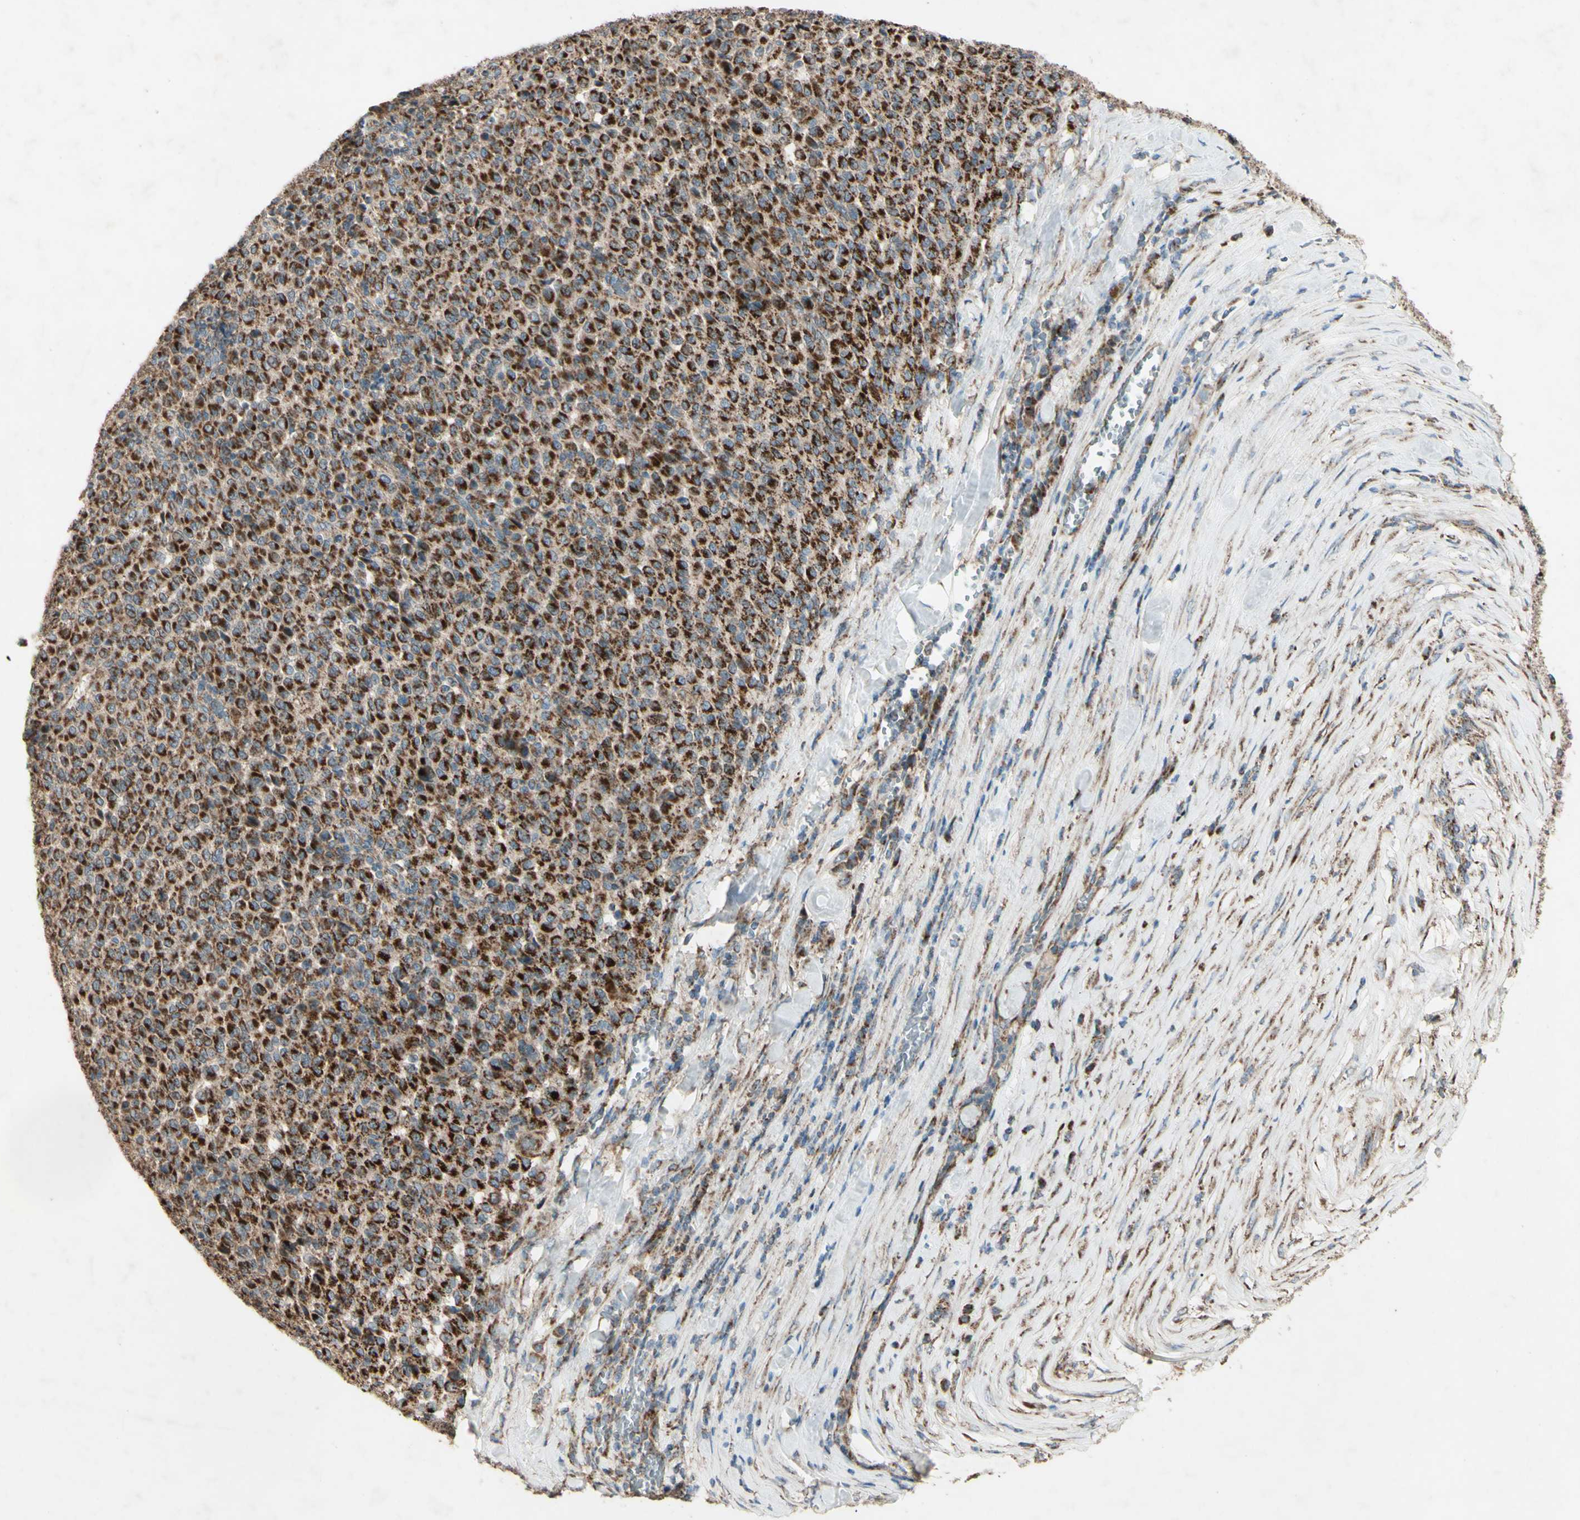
{"staining": {"intensity": "strong", "quantity": ">75%", "location": "cytoplasmic/membranous"}, "tissue": "melanoma", "cell_type": "Tumor cells", "image_type": "cancer", "snomed": [{"axis": "morphology", "description": "Malignant melanoma, Metastatic site"}, {"axis": "topography", "description": "Pancreas"}], "caption": "Immunohistochemistry micrograph of human melanoma stained for a protein (brown), which displays high levels of strong cytoplasmic/membranous positivity in approximately >75% of tumor cells.", "gene": "RHOT1", "patient": {"sex": "female", "age": 30}}